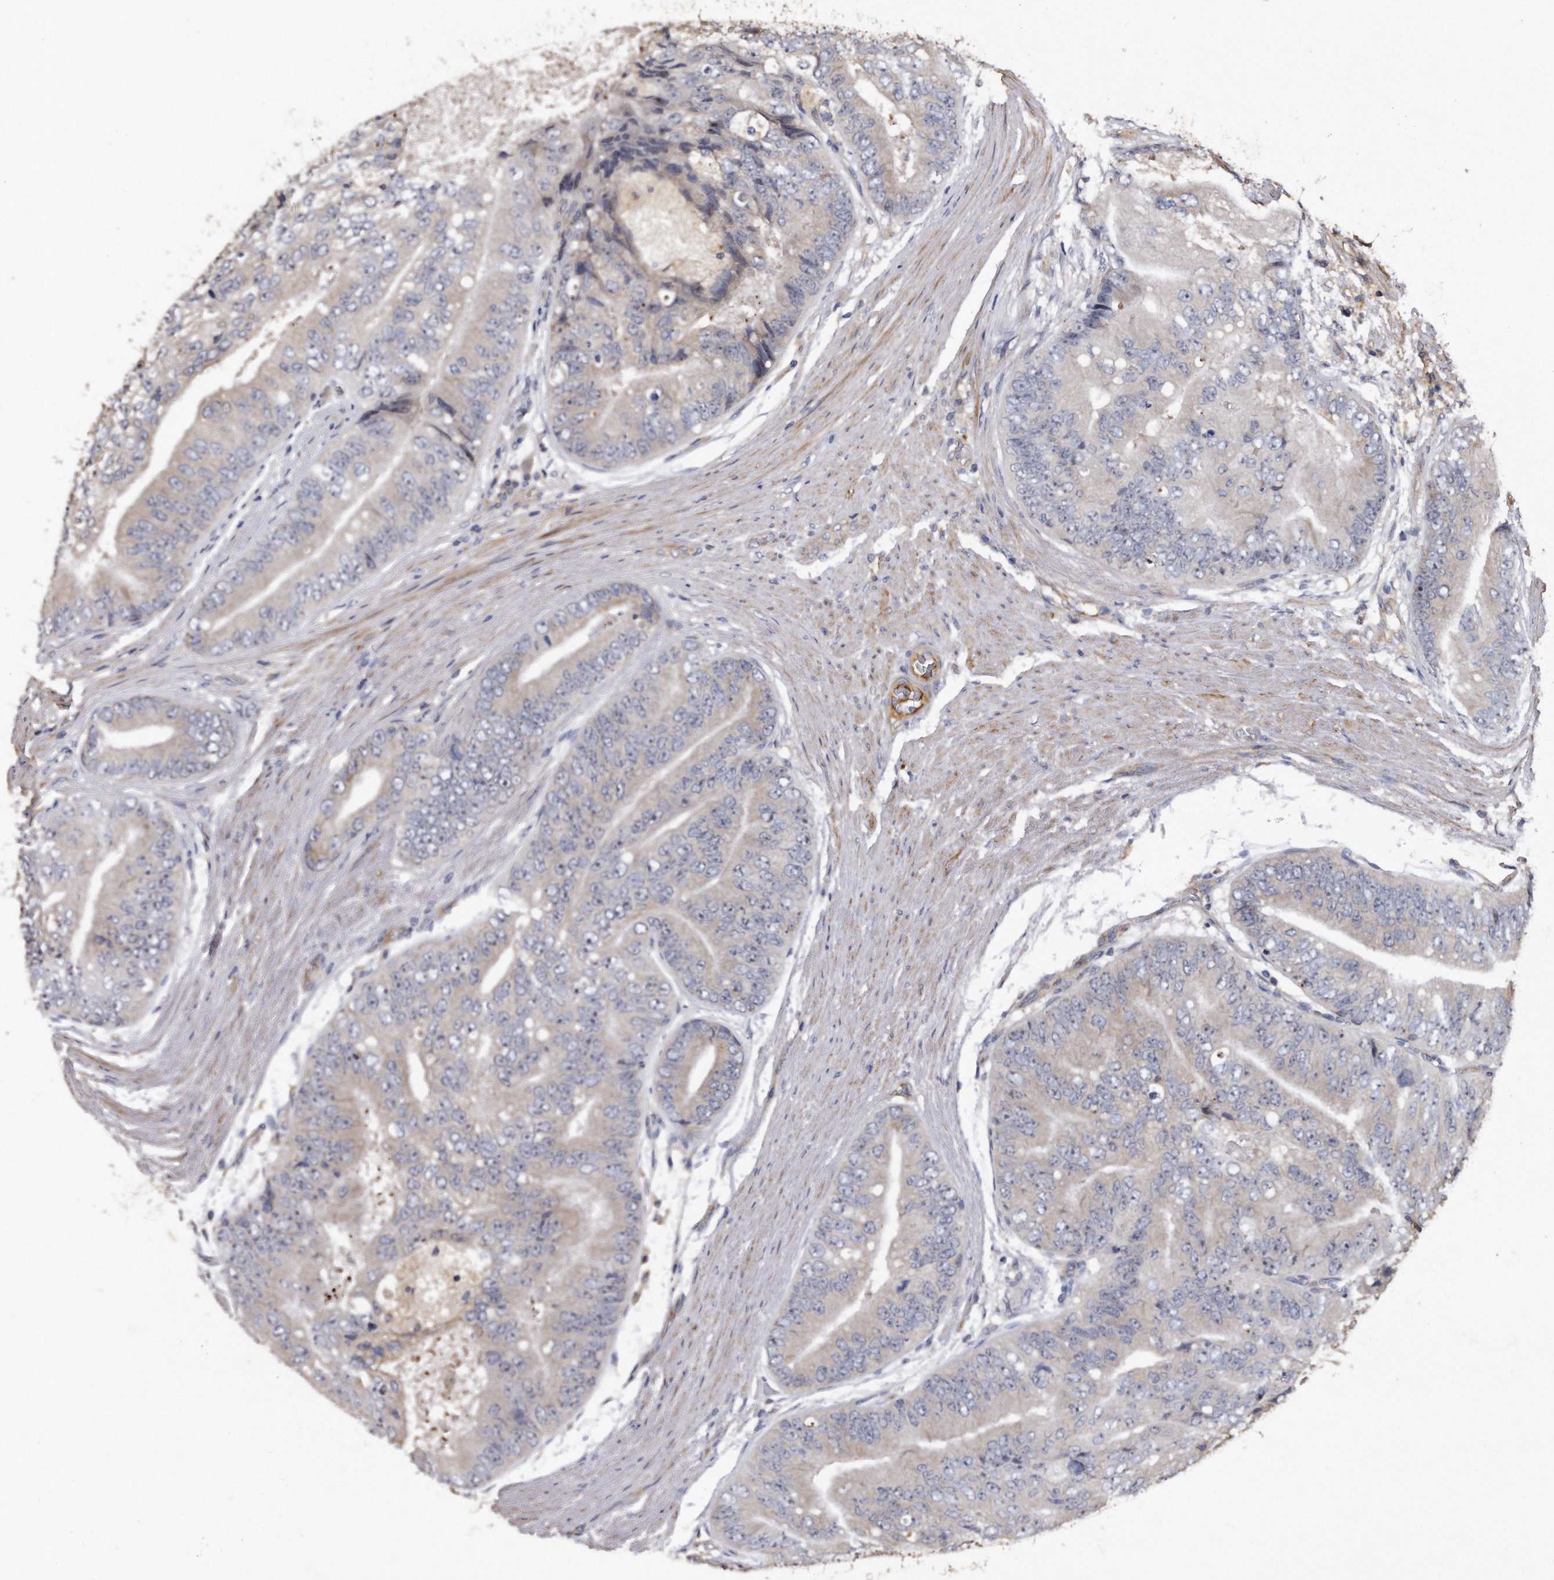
{"staining": {"intensity": "negative", "quantity": "none", "location": "none"}, "tissue": "prostate cancer", "cell_type": "Tumor cells", "image_type": "cancer", "snomed": [{"axis": "morphology", "description": "Adenocarcinoma, High grade"}, {"axis": "topography", "description": "Prostate"}], "caption": "There is no significant positivity in tumor cells of adenocarcinoma (high-grade) (prostate).", "gene": "KCND3", "patient": {"sex": "male", "age": 70}}